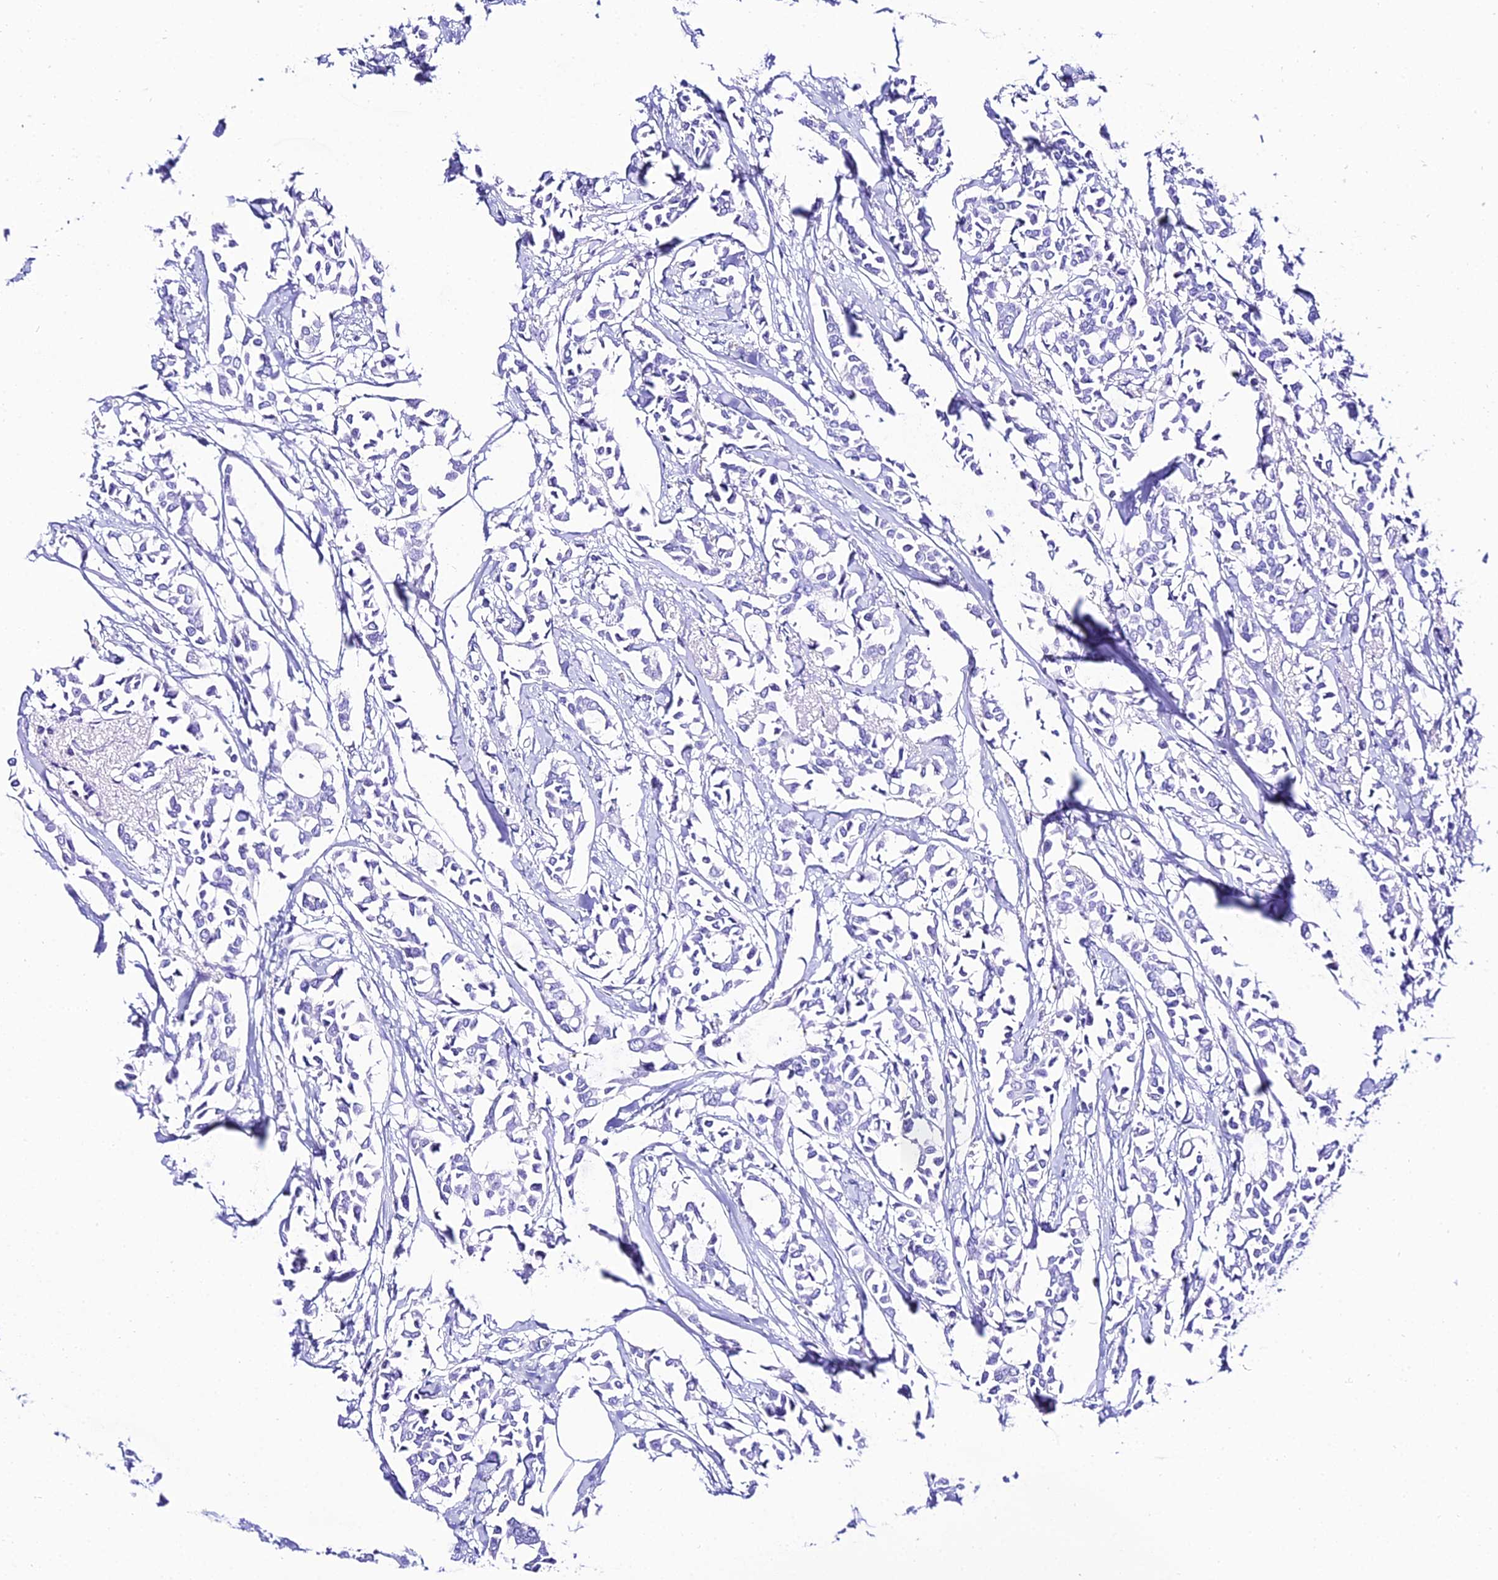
{"staining": {"intensity": "negative", "quantity": "none", "location": "none"}, "tissue": "breast cancer", "cell_type": "Tumor cells", "image_type": "cancer", "snomed": [{"axis": "morphology", "description": "Duct carcinoma"}, {"axis": "topography", "description": "Breast"}], "caption": "Tumor cells show no significant staining in breast cancer (infiltrating ductal carcinoma).", "gene": "TRMT44", "patient": {"sex": "female", "age": 41}}